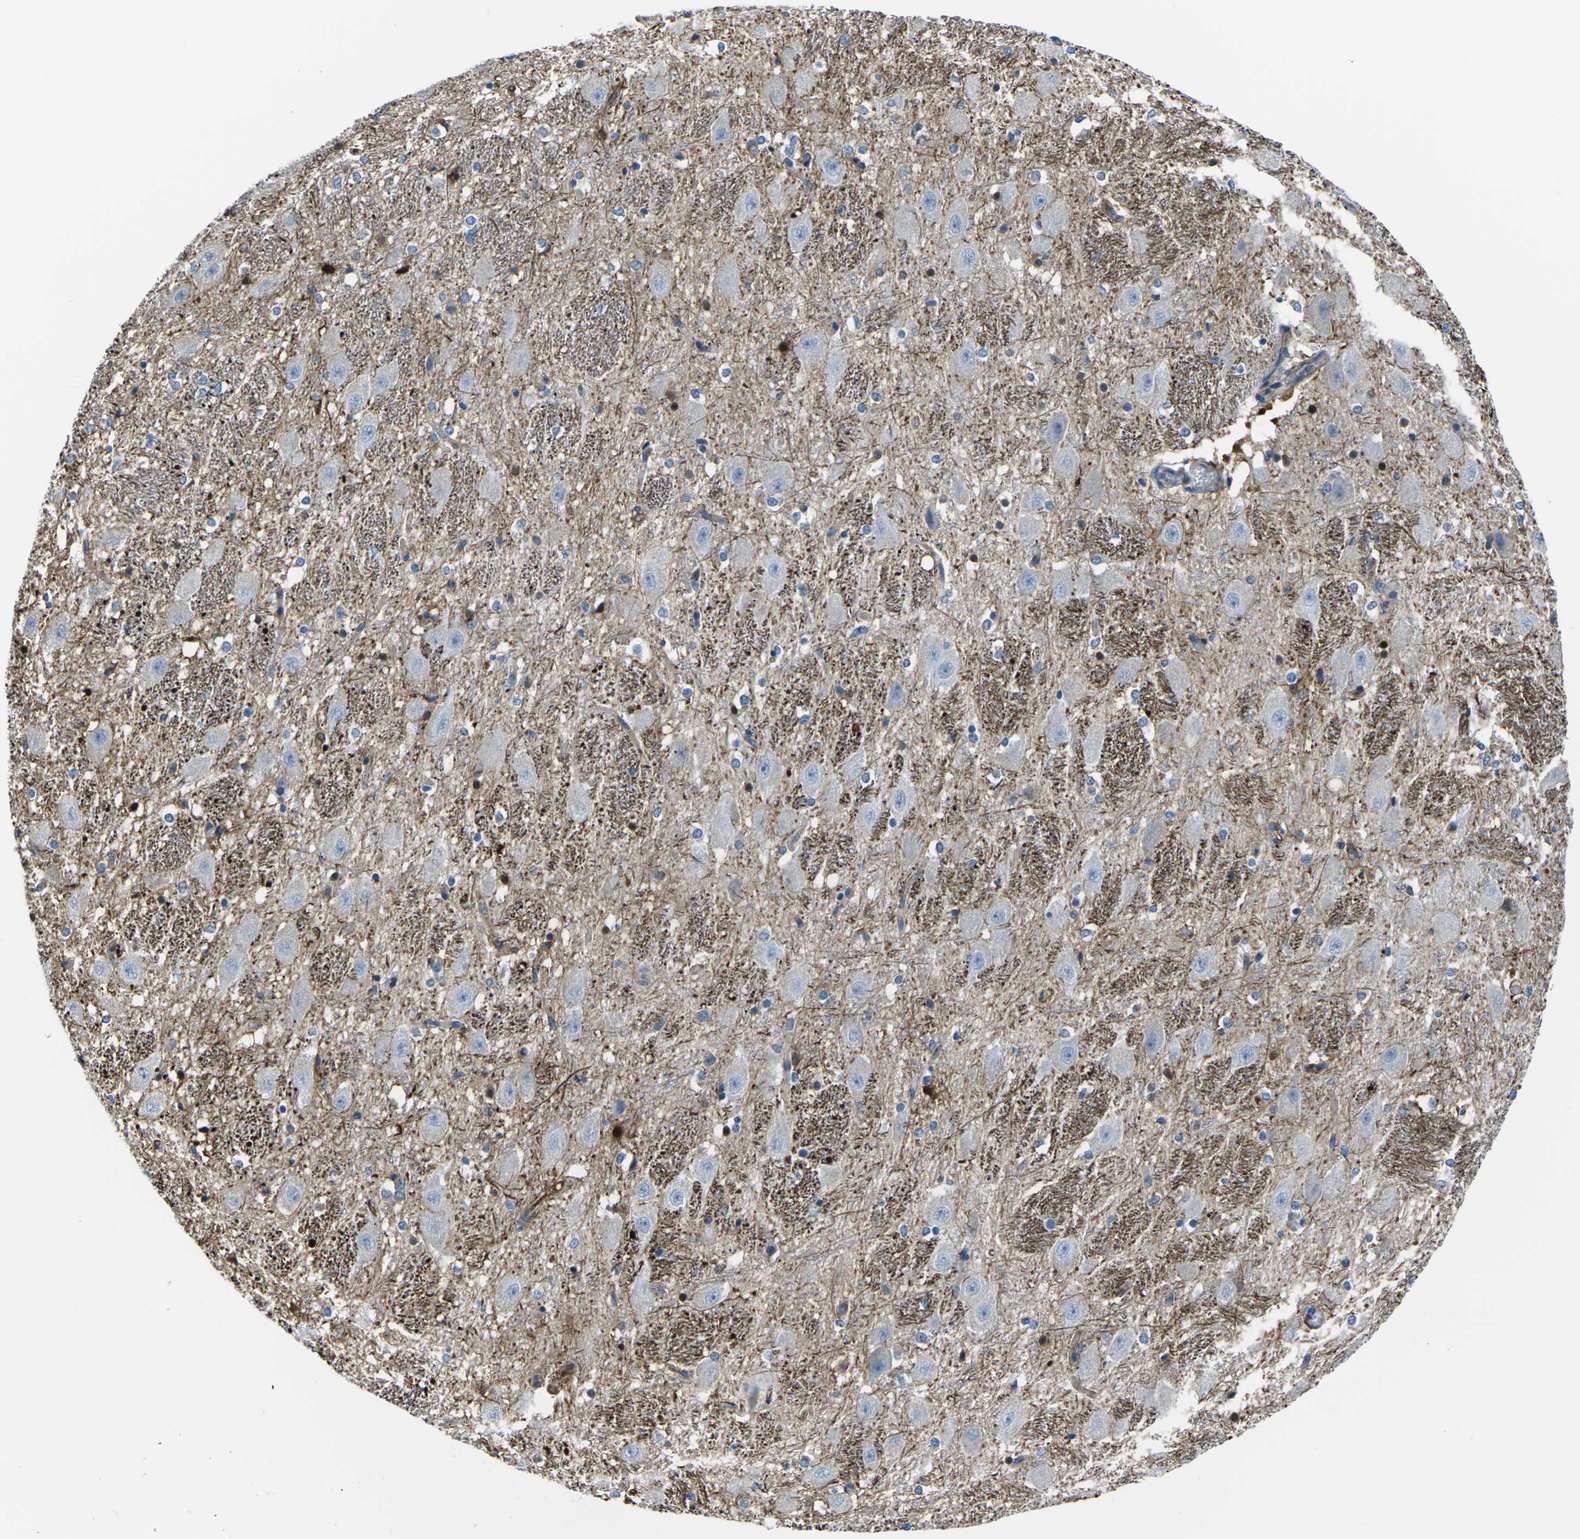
{"staining": {"intensity": "strong", "quantity": "<25%", "location": "cytoplasmic/membranous,nuclear"}, "tissue": "hippocampus", "cell_type": "Glial cells", "image_type": "normal", "snomed": [{"axis": "morphology", "description": "Normal tissue, NOS"}, {"axis": "topography", "description": "Hippocampus"}], "caption": "Brown immunohistochemical staining in normal hippocampus shows strong cytoplasmic/membranous,nuclear positivity in approximately <25% of glial cells. (Stains: DAB (3,3'-diaminobenzidine) in brown, nuclei in blue, Microscopy: brightfield microscopy at high magnification).", "gene": "SOCS4", "patient": {"sex": "female", "age": 19}}